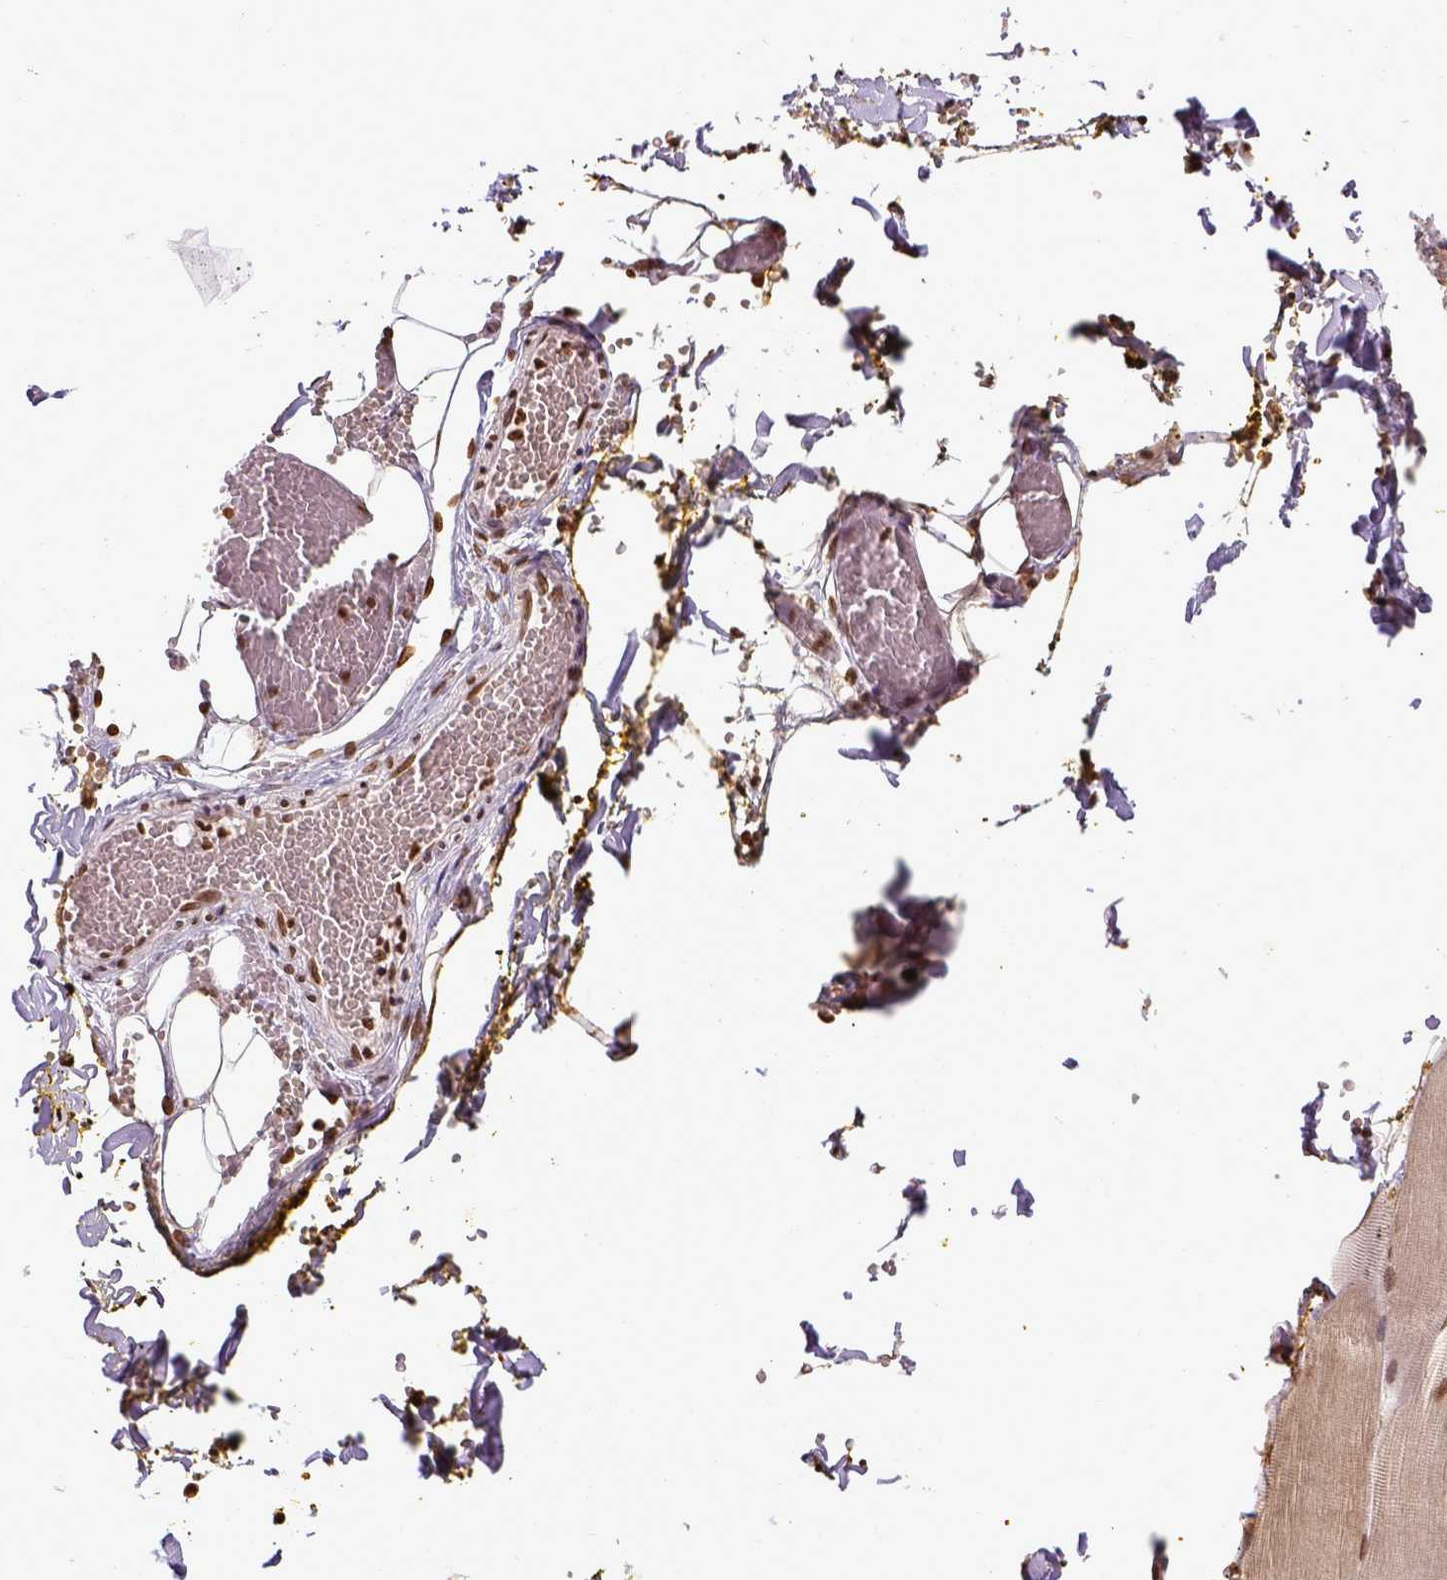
{"staining": {"intensity": "strong", "quantity": ">75%", "location": "nuclear"}, "tissue": "skeletal muscle", "cell_type": "Myocytes", "image_type": "normal", "snomed": [{"axis": "morphology", "description": "Normal tissue, NOS"}, {"axis": "topography", "description": "Skeletal muscle"}], "caption": "The histopathology image shows staining of benign skeletal muscle, revealing strong nuclear protein positivity (brown color) within myocytes.", "gene": "ZNF75D", "patient": {"sex": "male", "age": 56}}